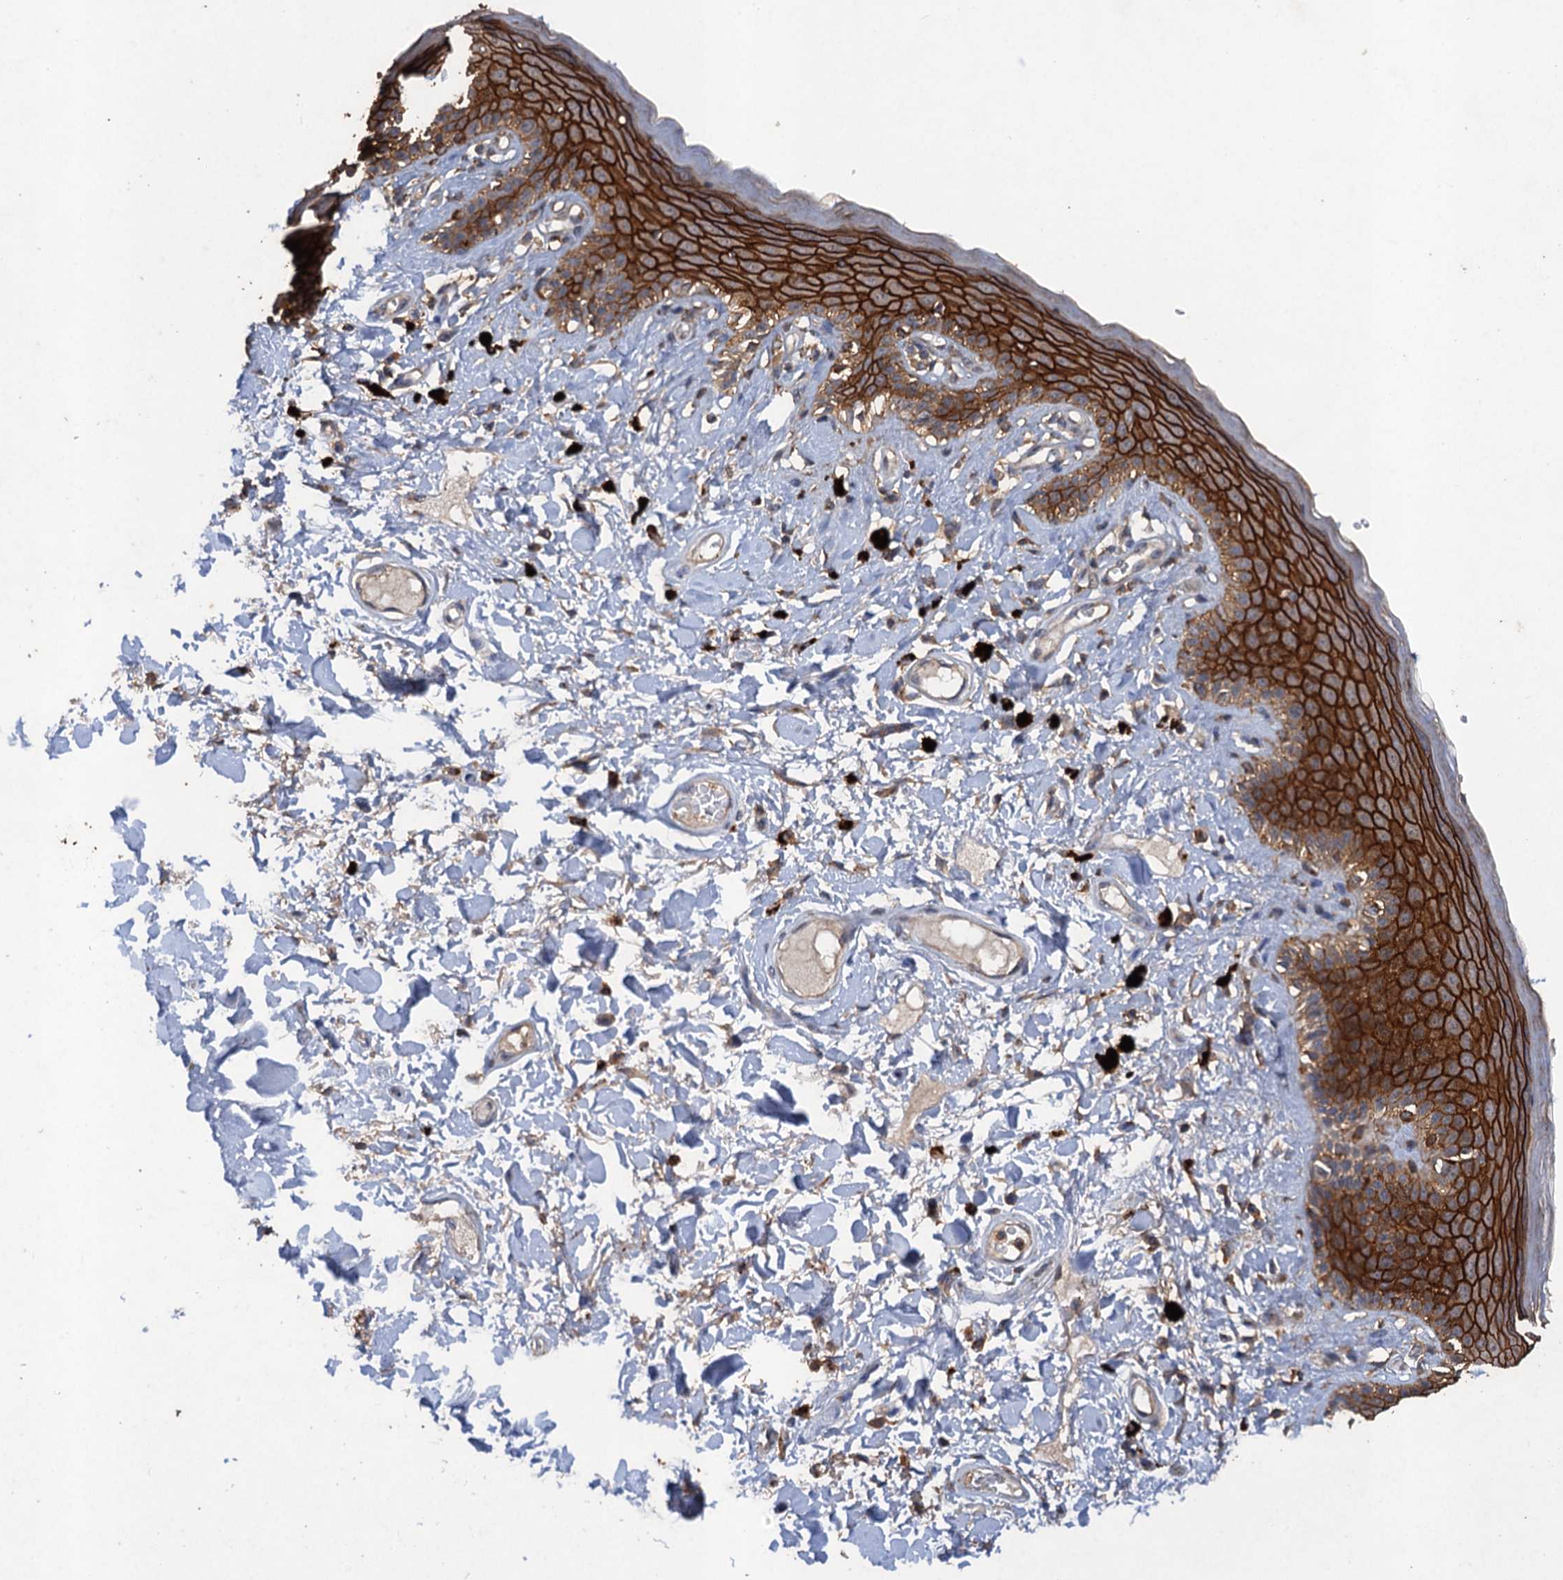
{"staining": {"intensity": "strong", "quantity": ">75%", "location": "cytoplasmic/membranous"}, "tissue": "skin", "cell_type": "Epidermal cells", "image_type": "normal", "snomed": [{"axis": "morphology", "description": "Normal tissue, NOS"}, {"axis": "topography", "description": "Anal"}], "caption": "A brown stain shows strong cytoplasmic/membranous positivity of a protein in epidermal cells of unremarkable human skin.", "gene": "SCUBE3", "patient": {"sex": "female", "age": 78}}